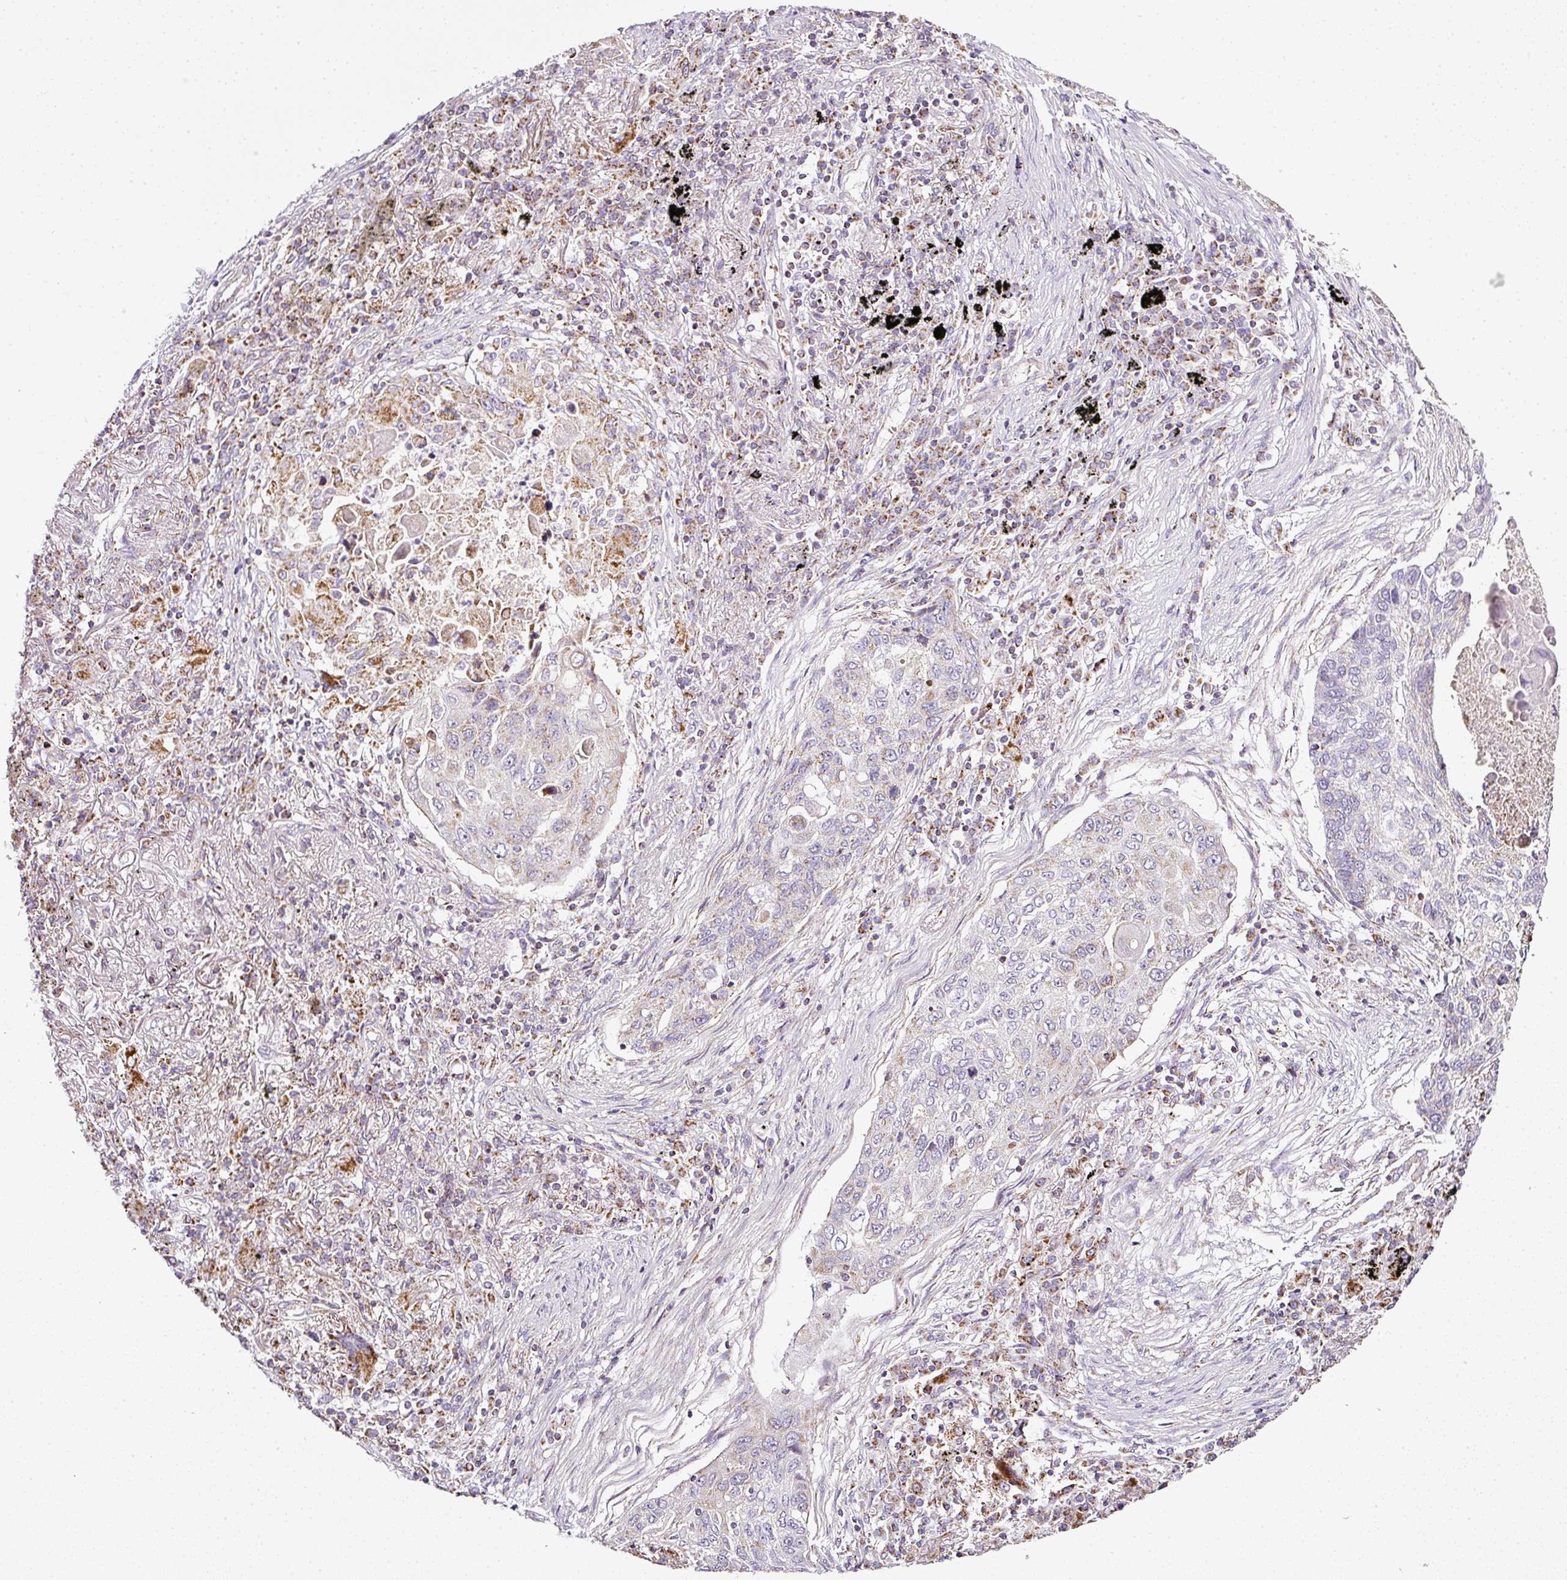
{"staining": {"intensity": "weak", "quantity": "<25%", "location": "cytoplasmic/membranous"}, "tissue": "lung cancer", "cell_type": "Tumor cells", "image_type": "cancer", "snomed": [{"axis": "morphology", "description": "Squamous cell carcinoma, NOS"}, {"axis": "topography", "description": "Lung"}], "caption": "Tumor cells are negative for protein expression in human lung squamous cell carcinoma. (Brightfield microscopy of DAB IHC at high magnification).", "gene": "SDHA", "patient": {"sex": "female", "age": 63}}